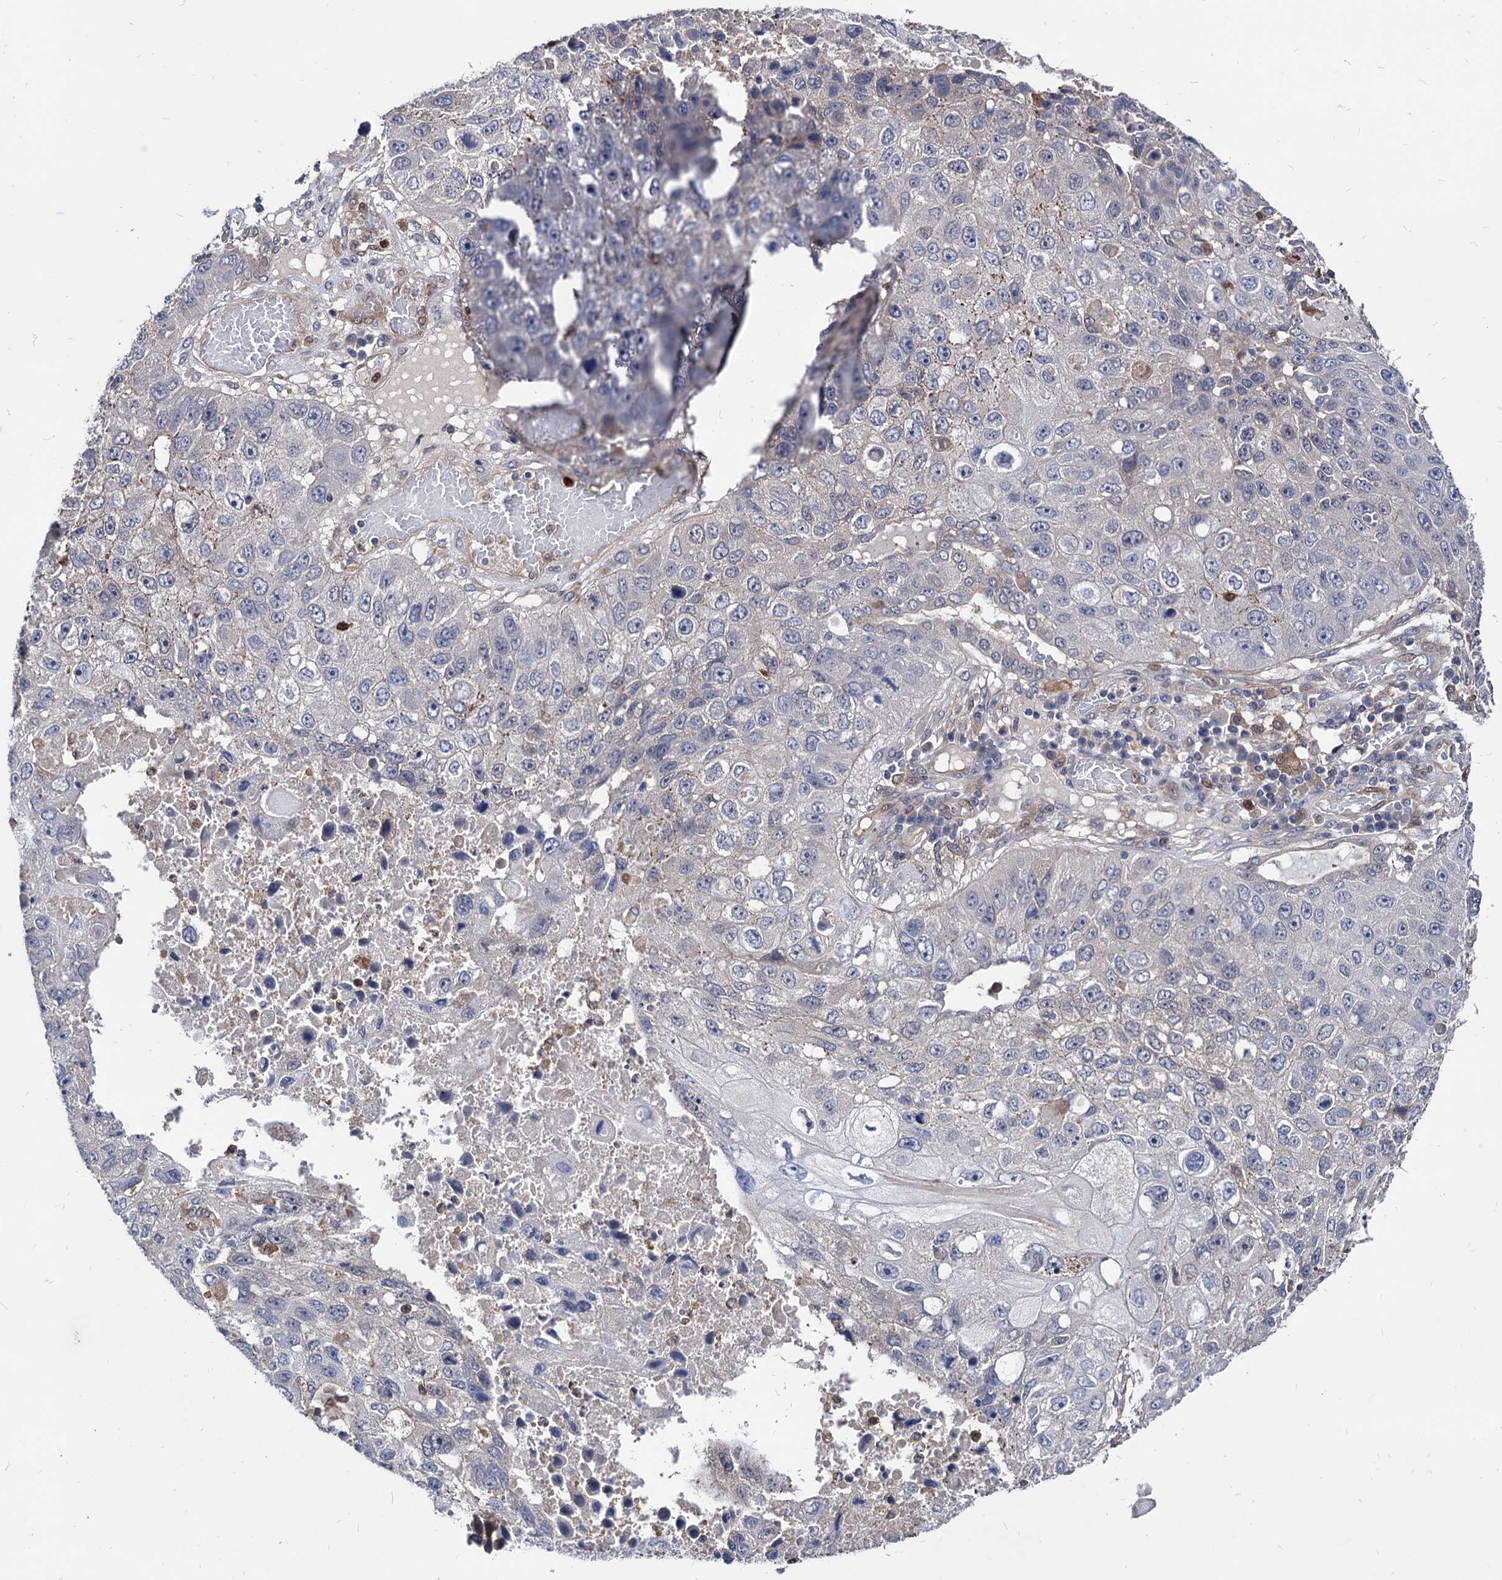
{"staining": {"intensity": "negative", "quantity": "none", "location": "none"}, "tissue": "lung cancer", "cell_type": "Tumor cells", "image_type": "cancer", "snomed": [{"axis": "morphology", "description": "Squamous cell carcinoma, NOS"}, {"axis": "topography", "description": "Lung"}], "caption": "IHC photomicrograph of human lung squamous cell carcinoma stained for a protein (brown), which reveals no positivity in tumor cells.", "gene": "CPPED1", "patient": {"sex": "male", "age": 61}}